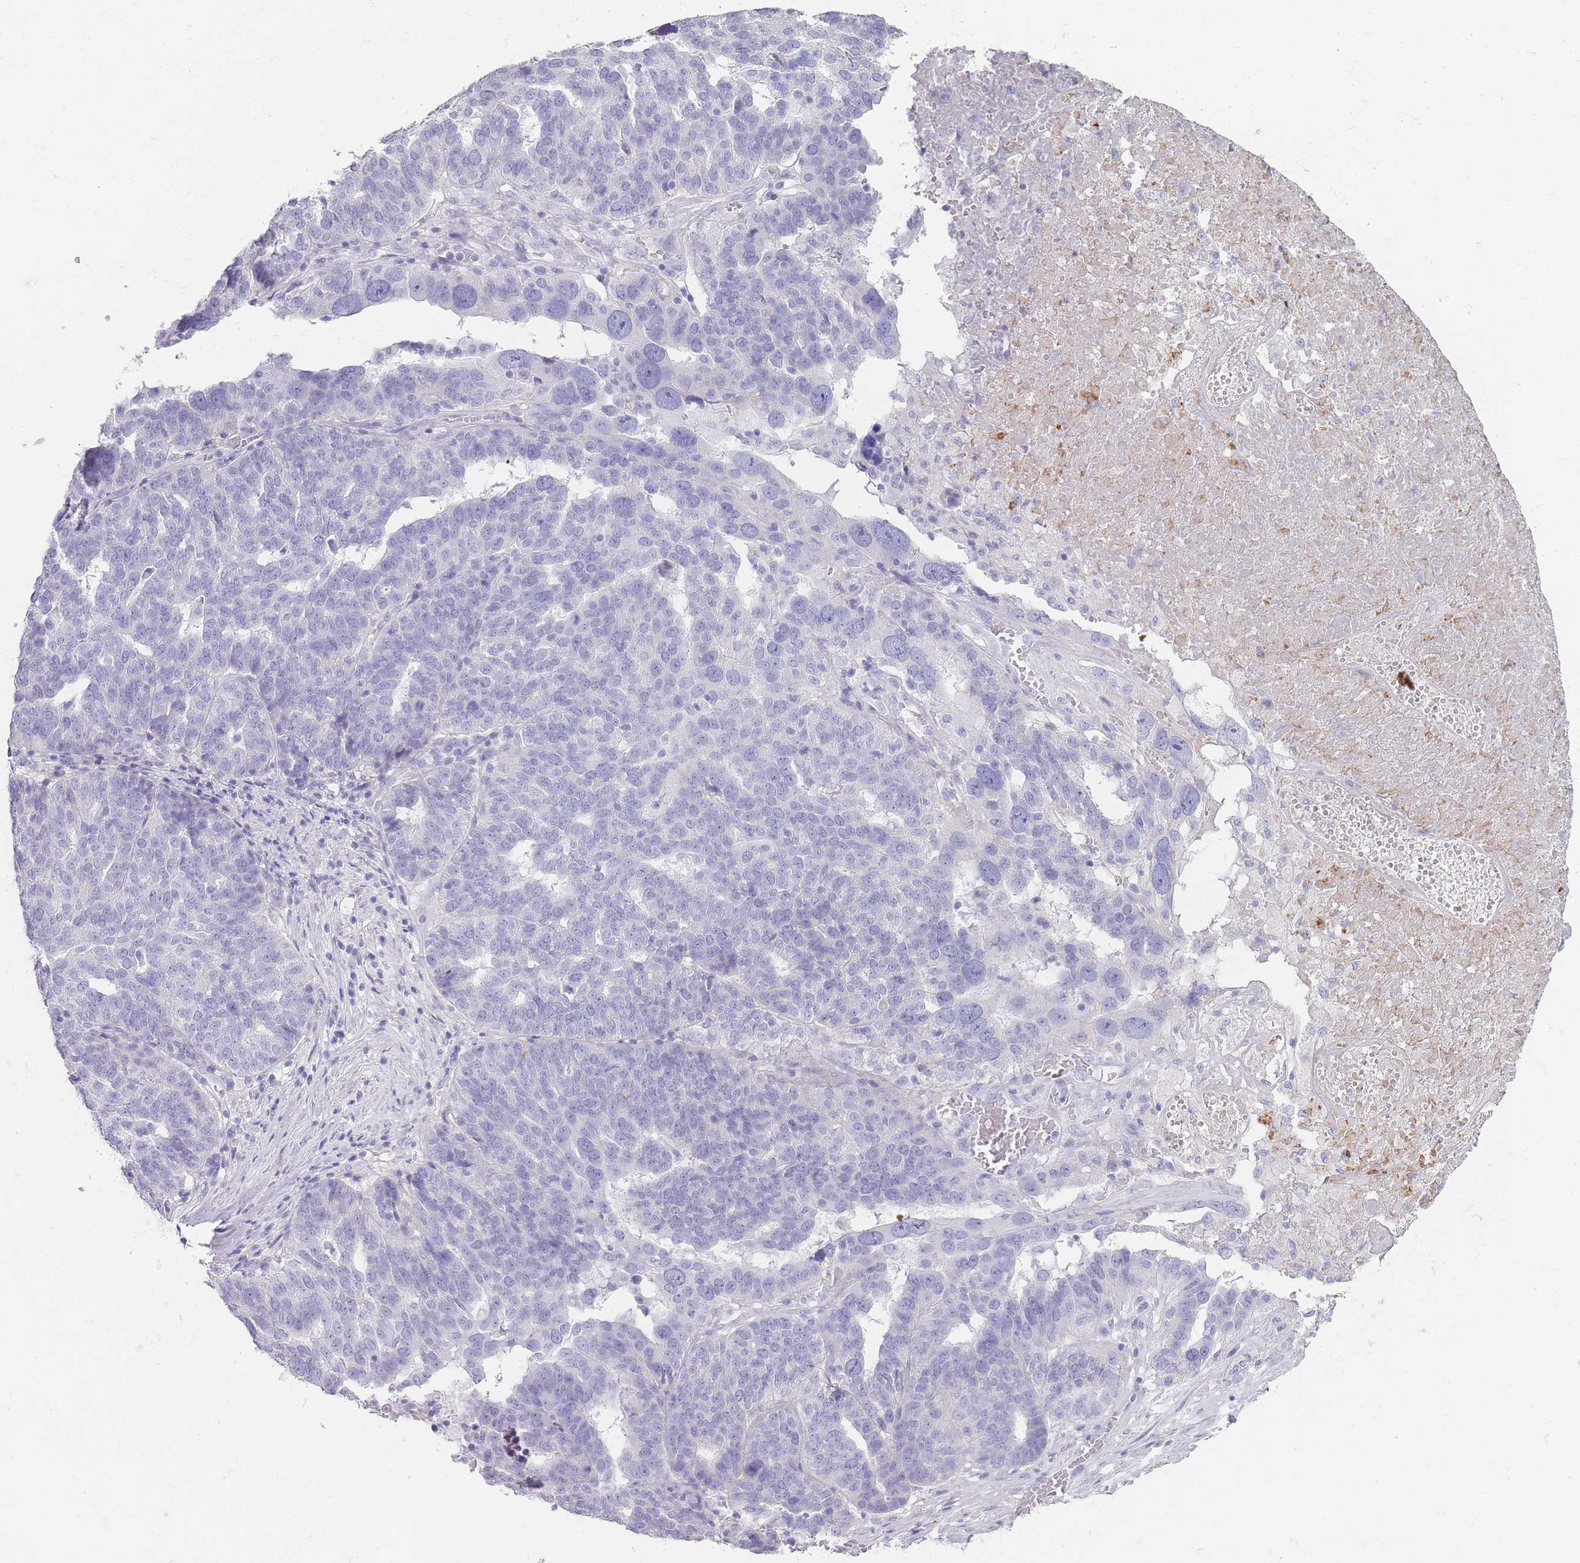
{"staining": {"intensity": "negative", "quantity": "none", "location": "none"}, "tissue": "ovarian cancer", "cell_type": "Tumor cells", "image_type": "cancer", "snomed": [{"axis": "morphology", "description": "Cystadenocarcinoma, serous, NOS"}, {"axis": "topography", "description": "Ovary"}], "caption": "The histopathology image displays no staining of tumor cells in ovarian serous cystadenocarcinoma.", "gene": "RHBG", "patient": {"sex": "female", "age": 59}}